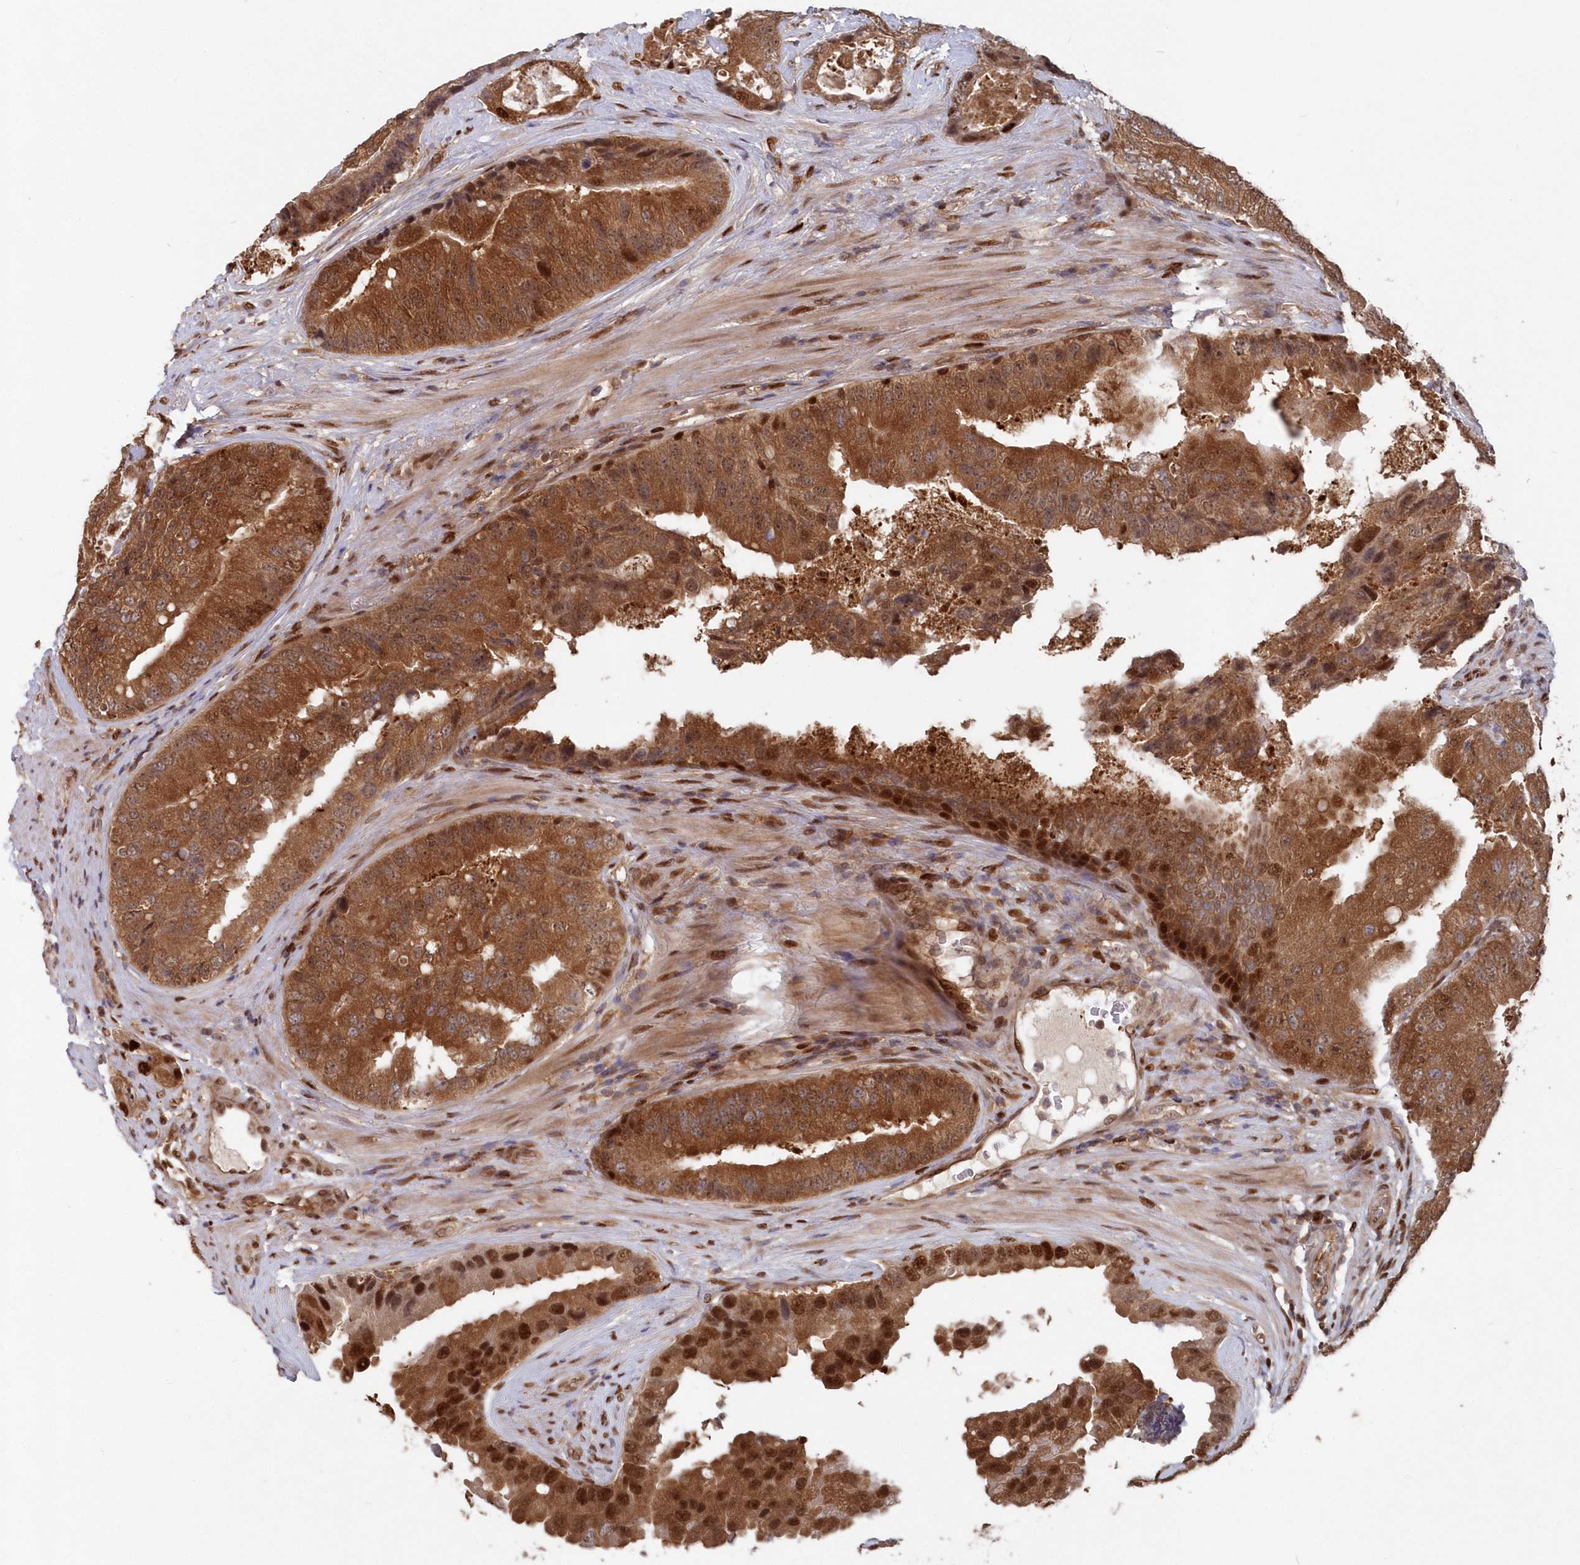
{"staining": {"intensity": "strong", "quantity": ">75%", "location": "cytoplasmic/membranous,nuclear"}, "tissue": "prostate cancer", "cell_type": "Tumor cells", "image_type": "cancer", "snomed": [{"axis": "morphology", "description": "Adenocarcinoma, High grade"}, {"axis": "topography", "description": "Prostate"}], "caption": "The photomicrograph reveals a brown stain indicating the presence of a protein in the cytoplasmic/membranous and nuclear of tumor cells in high-grade adenocarcinoma (prostate). (DAB (3,3'-diaminobenzidine) = brown stain, brightfield microscopy at high magnification).", "gene": "ABHD14B", "patient": {"sex": "male", "age": 70}}